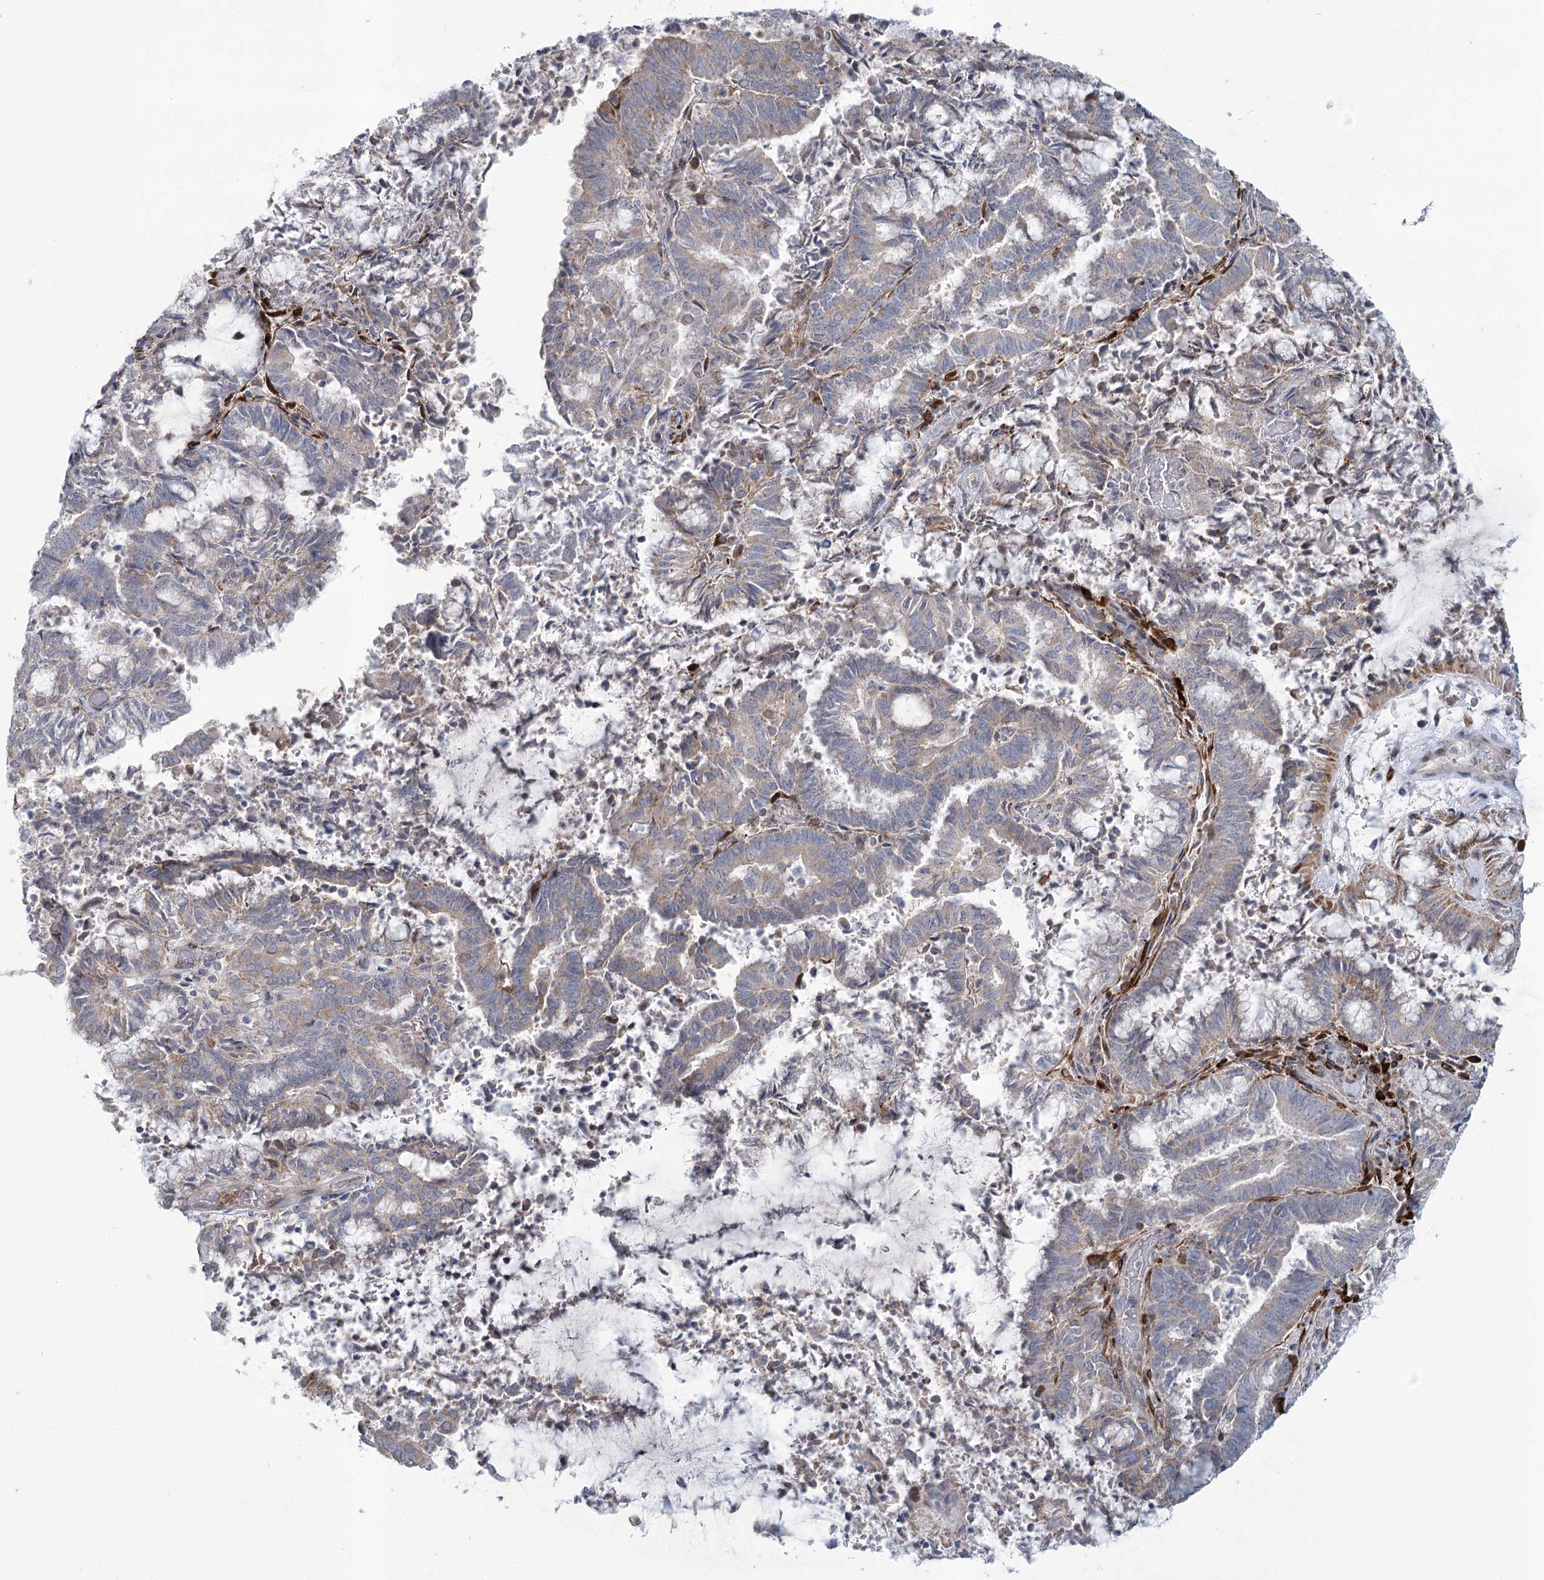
{"staining": {"intensity": "weak", "quantity": "25%-75%", "location": "cytoplasmic/membranous"}, "tissue": "endometrial cancer", "cell_type": "Tumor cells", "image_type": "cancer", "snomed": [{"axis": "morphology", "description": "Adenocarcinoma, NOS"}, {"axis": "topography", "description": "Endometrium"}], "caption": "High-magnification brightfield microscopy of endometrial adenocarcinoma stained with DAB (3,3'-diaminobenzidine) (brown) and counterstained with hematoxylin (blue). tumor cells exhibit weak cytoplasmic/membranous staining is seen in about25%-75% of cells.", "gene": "MTG1", "patient": {"sex": "female", "age": 80}}